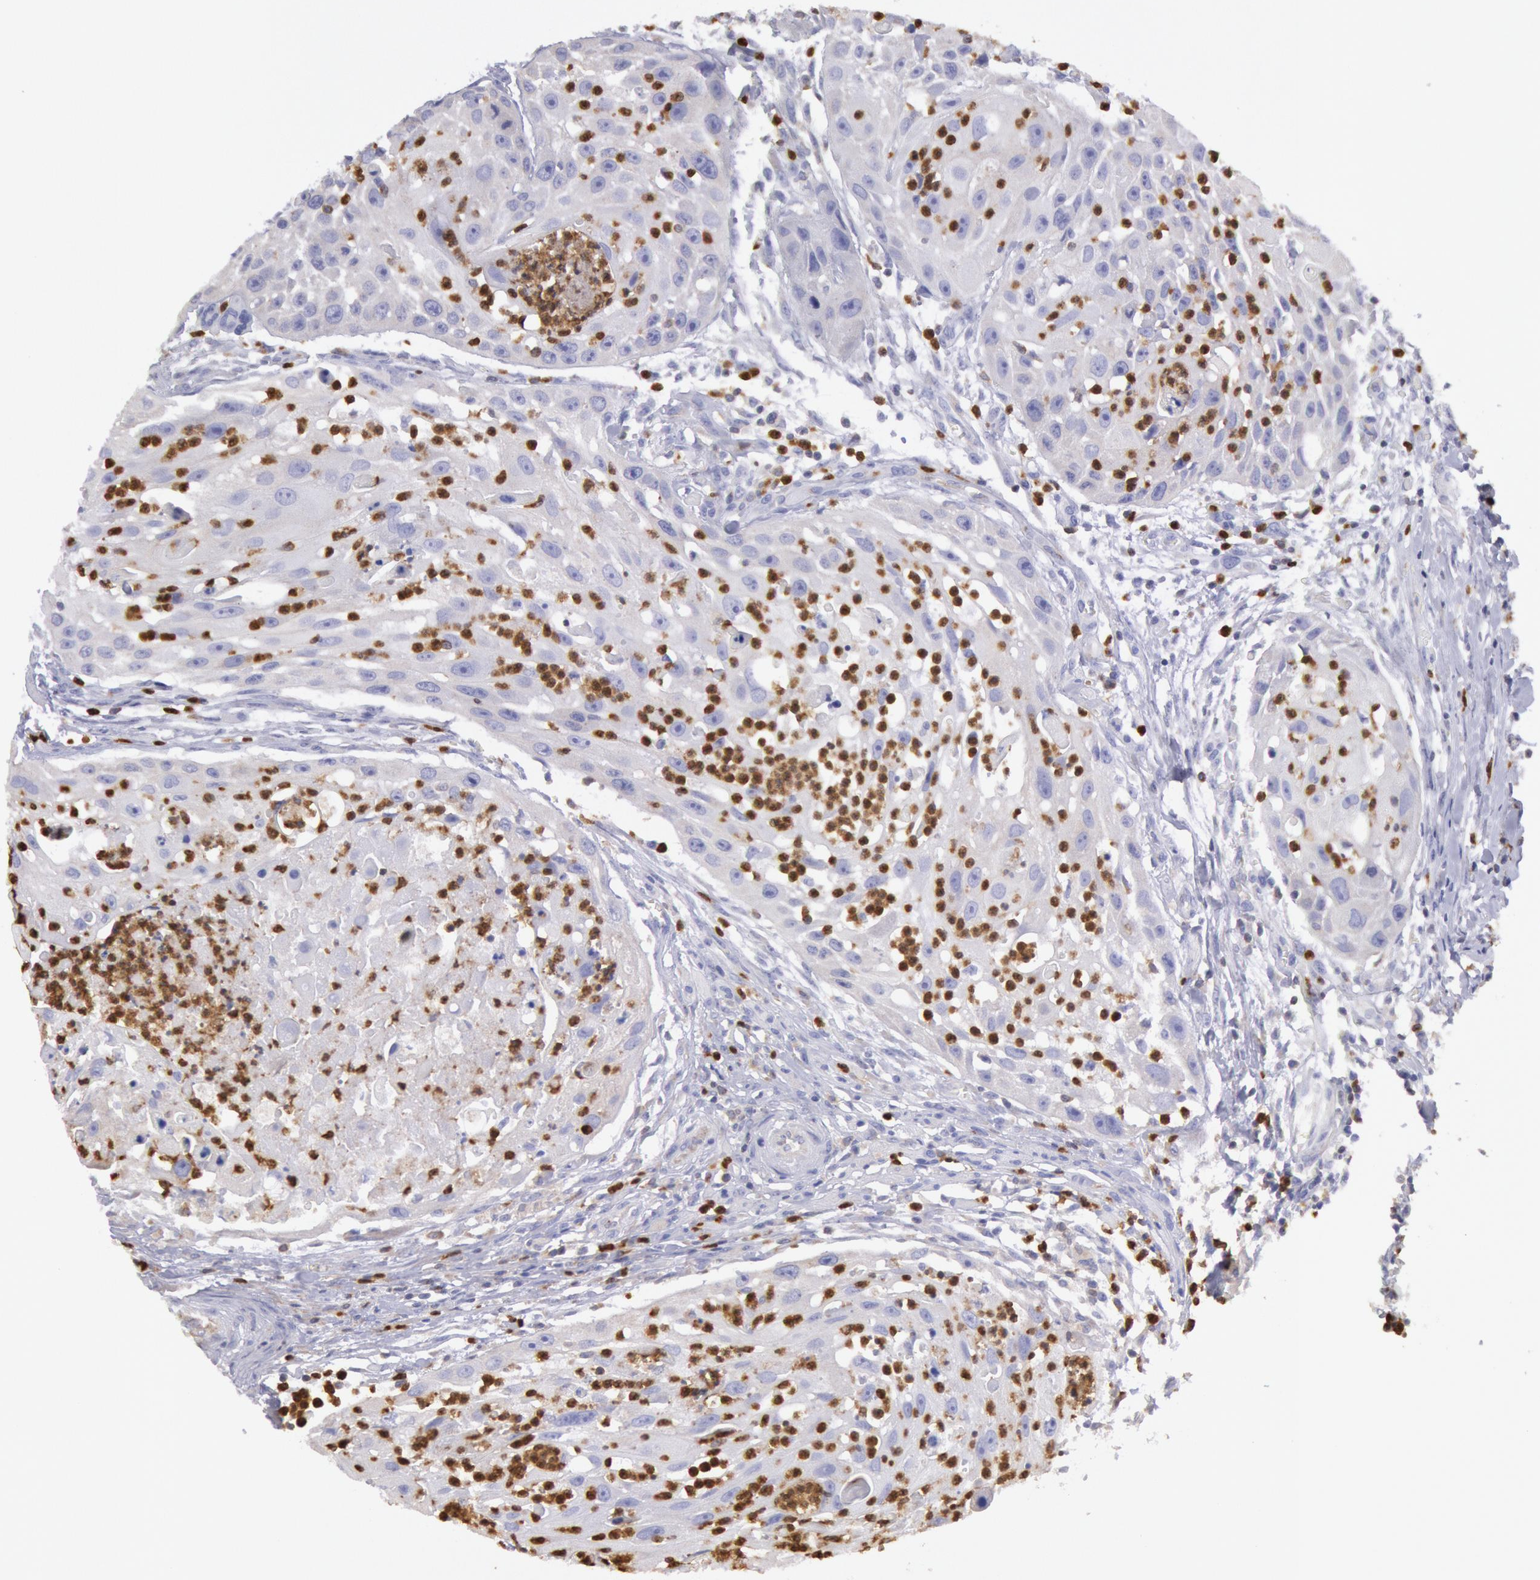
{"staining": {"intensity": "negative", "quantity": "none", "location": "none"}, "tissue": "head and neck cancer", "cell_type": "Tumor cells", "image_type": "cancer", "snomed": [{"axis": "morphology", "description": "Squamous cell carcinoma, NOS"}, {"axis": "topography", "description": "Head-Neck"}], "caption": "Image shows no protein staining in tumor cells of head and neck cancer (squamous cell carcinoma) tissue.", "gene": "RAB27A", "patient": {"sex": "male", "age": 64}}